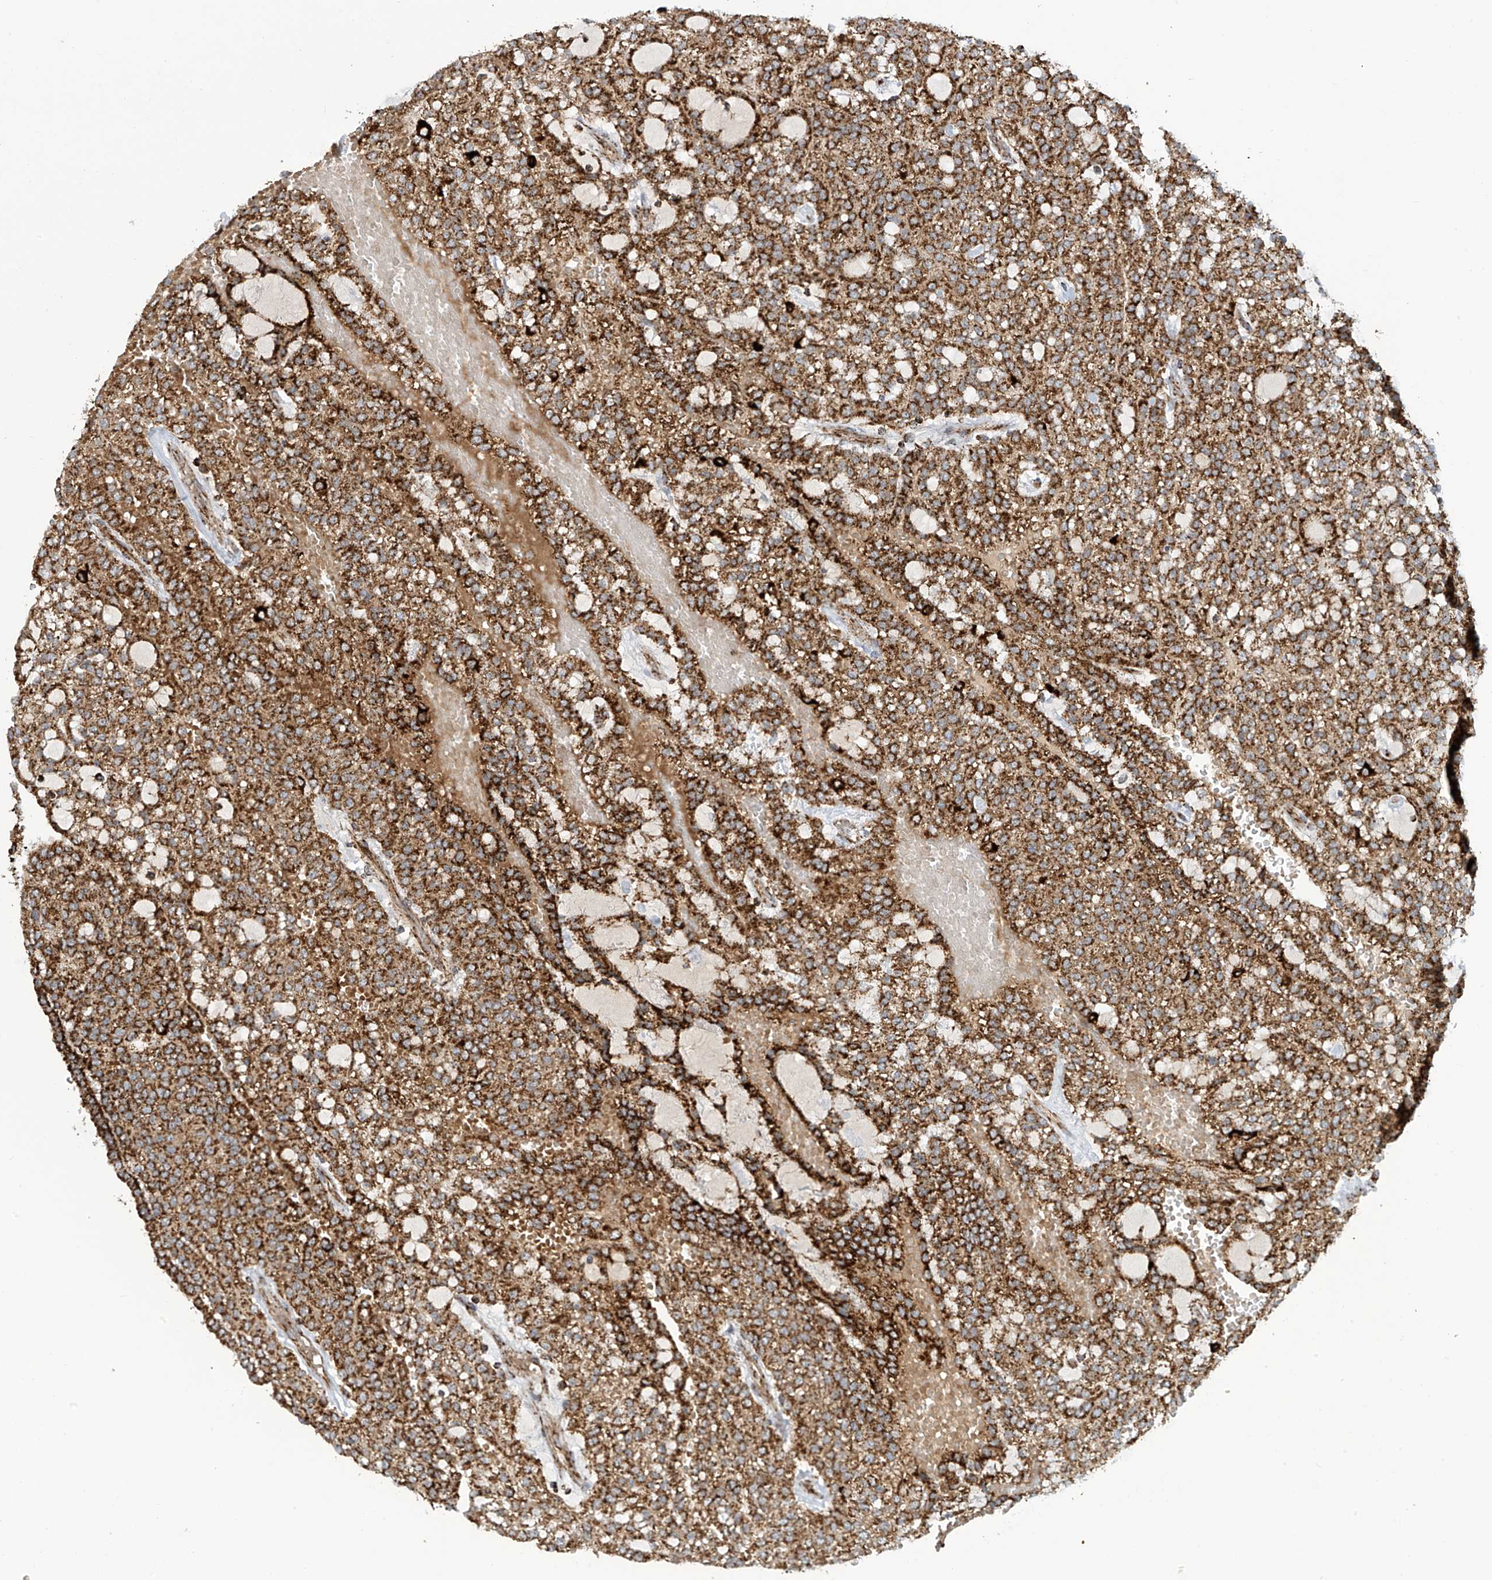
{"staining": {"intensity": "strong", "quantity": ">75%", "location": "cytoplasmic/membranous"}, "tissue": "renal cancer", "cell_type": "Tumor cells", "image_type": "cancer", "snomed": [{"axis": "morphology", "description": "Adenocarcinoma, NOS"}, {"axis": "topography", "description": "Kidney"}], "caption": "Protein staining of renal cancer (adenocarcinoma) tissue demonstrates strong cytoplasmic/membranous expression in about >75% of tumor cells. The protein is stained brown, and the nuclei are stained in blue (DAB (3,3'-diaminobenzidine) IHC with brightfield microscopy, high magnification).", "gene": "COX10", "patient": {"sex": "male", "age": 63}}